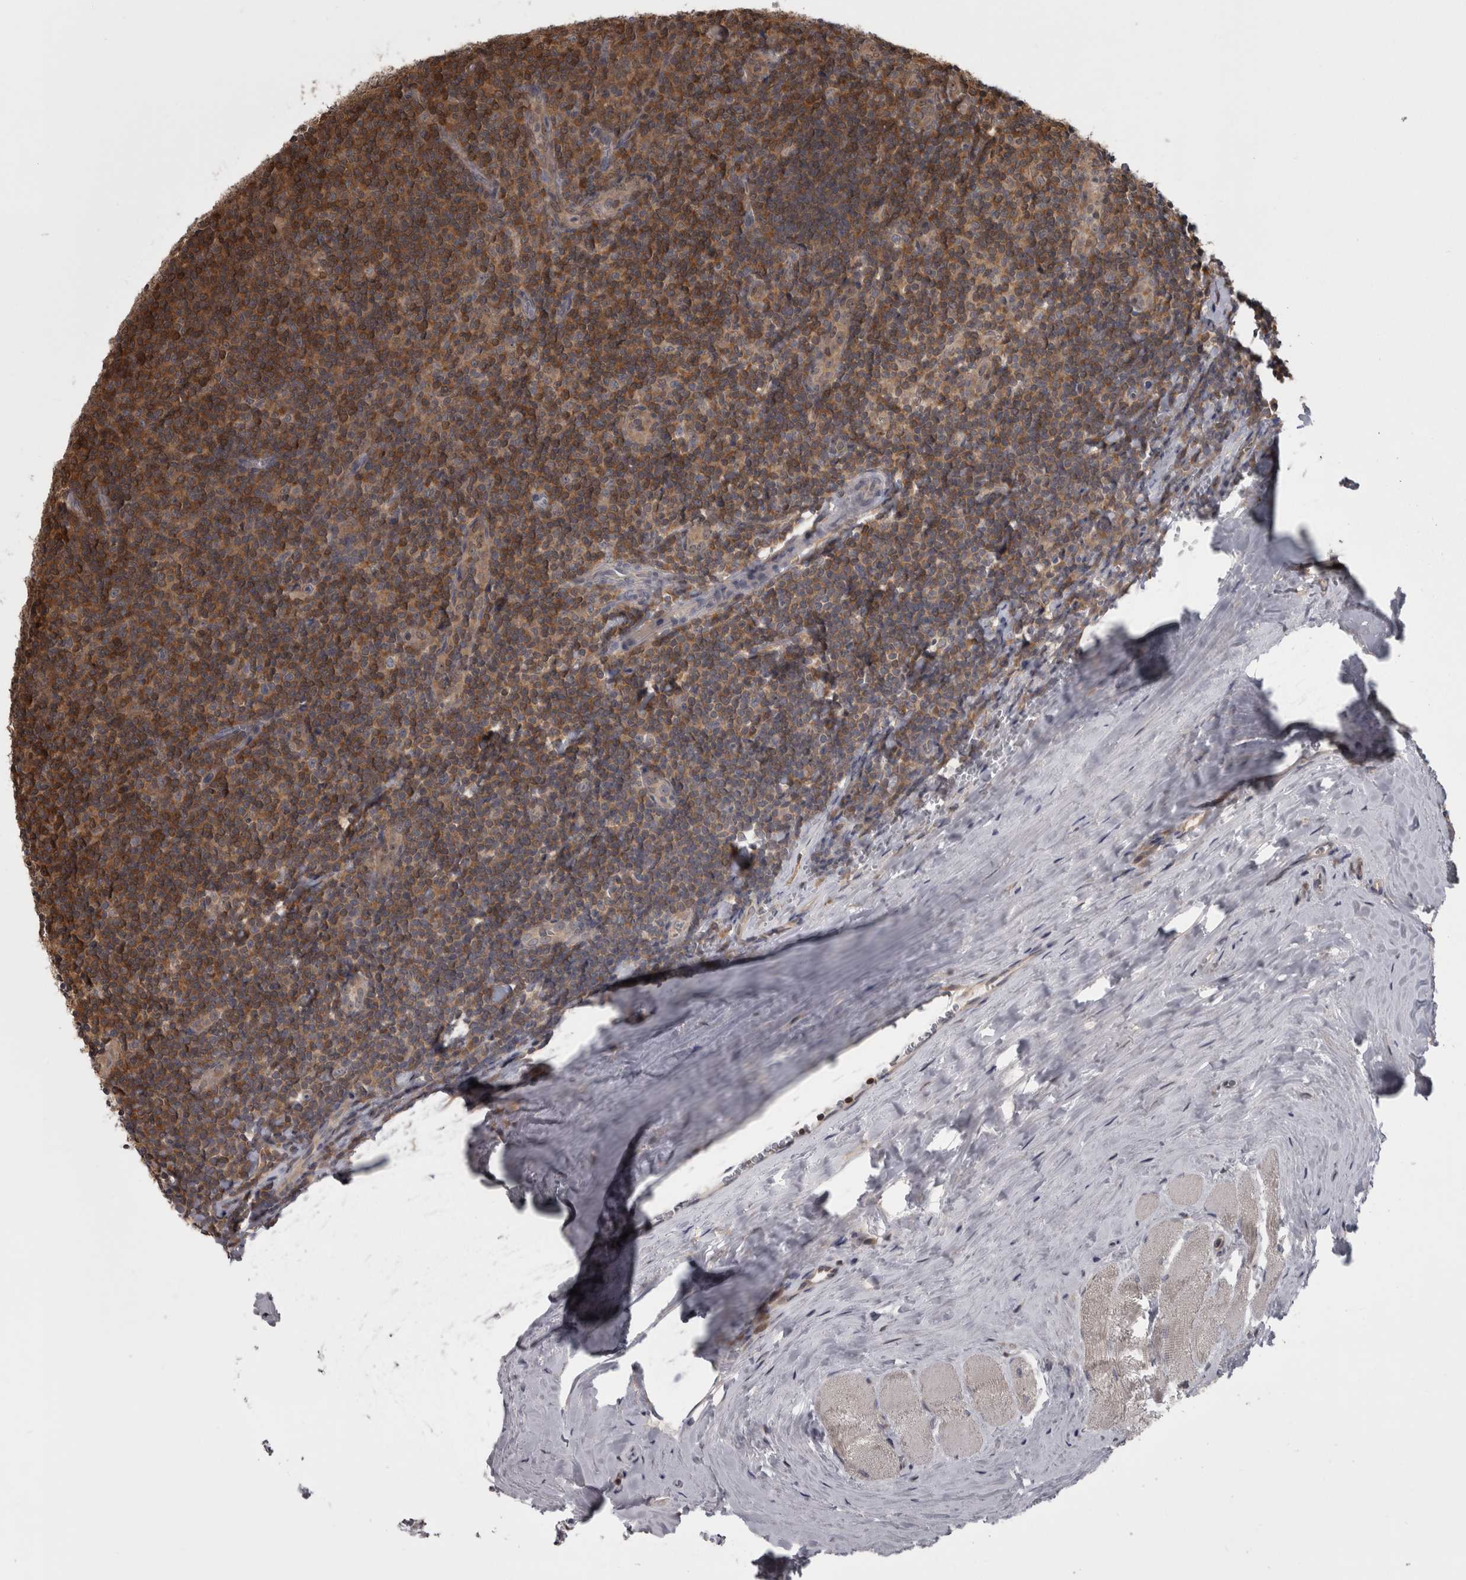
{"staining": {"intensity": "weak", "quantity": ">75%", "location": "cytoplasmic/membranous"}, "tissue": "tonsil", "cell_type": "Germinal center cells", "image_type": "normal", "snomed": [{"axis": "morphology", "description": "Normal tissue, NOS"}, {"axis": "topography", "description": "Tonsil"}], "caption": "The immunohistochemical stain highlights weak cytoplasmic/membranous expression in germinal center cells of normal tonsil.", "gene": "APRT", "patient": {"sex": "male", "age": 27}}